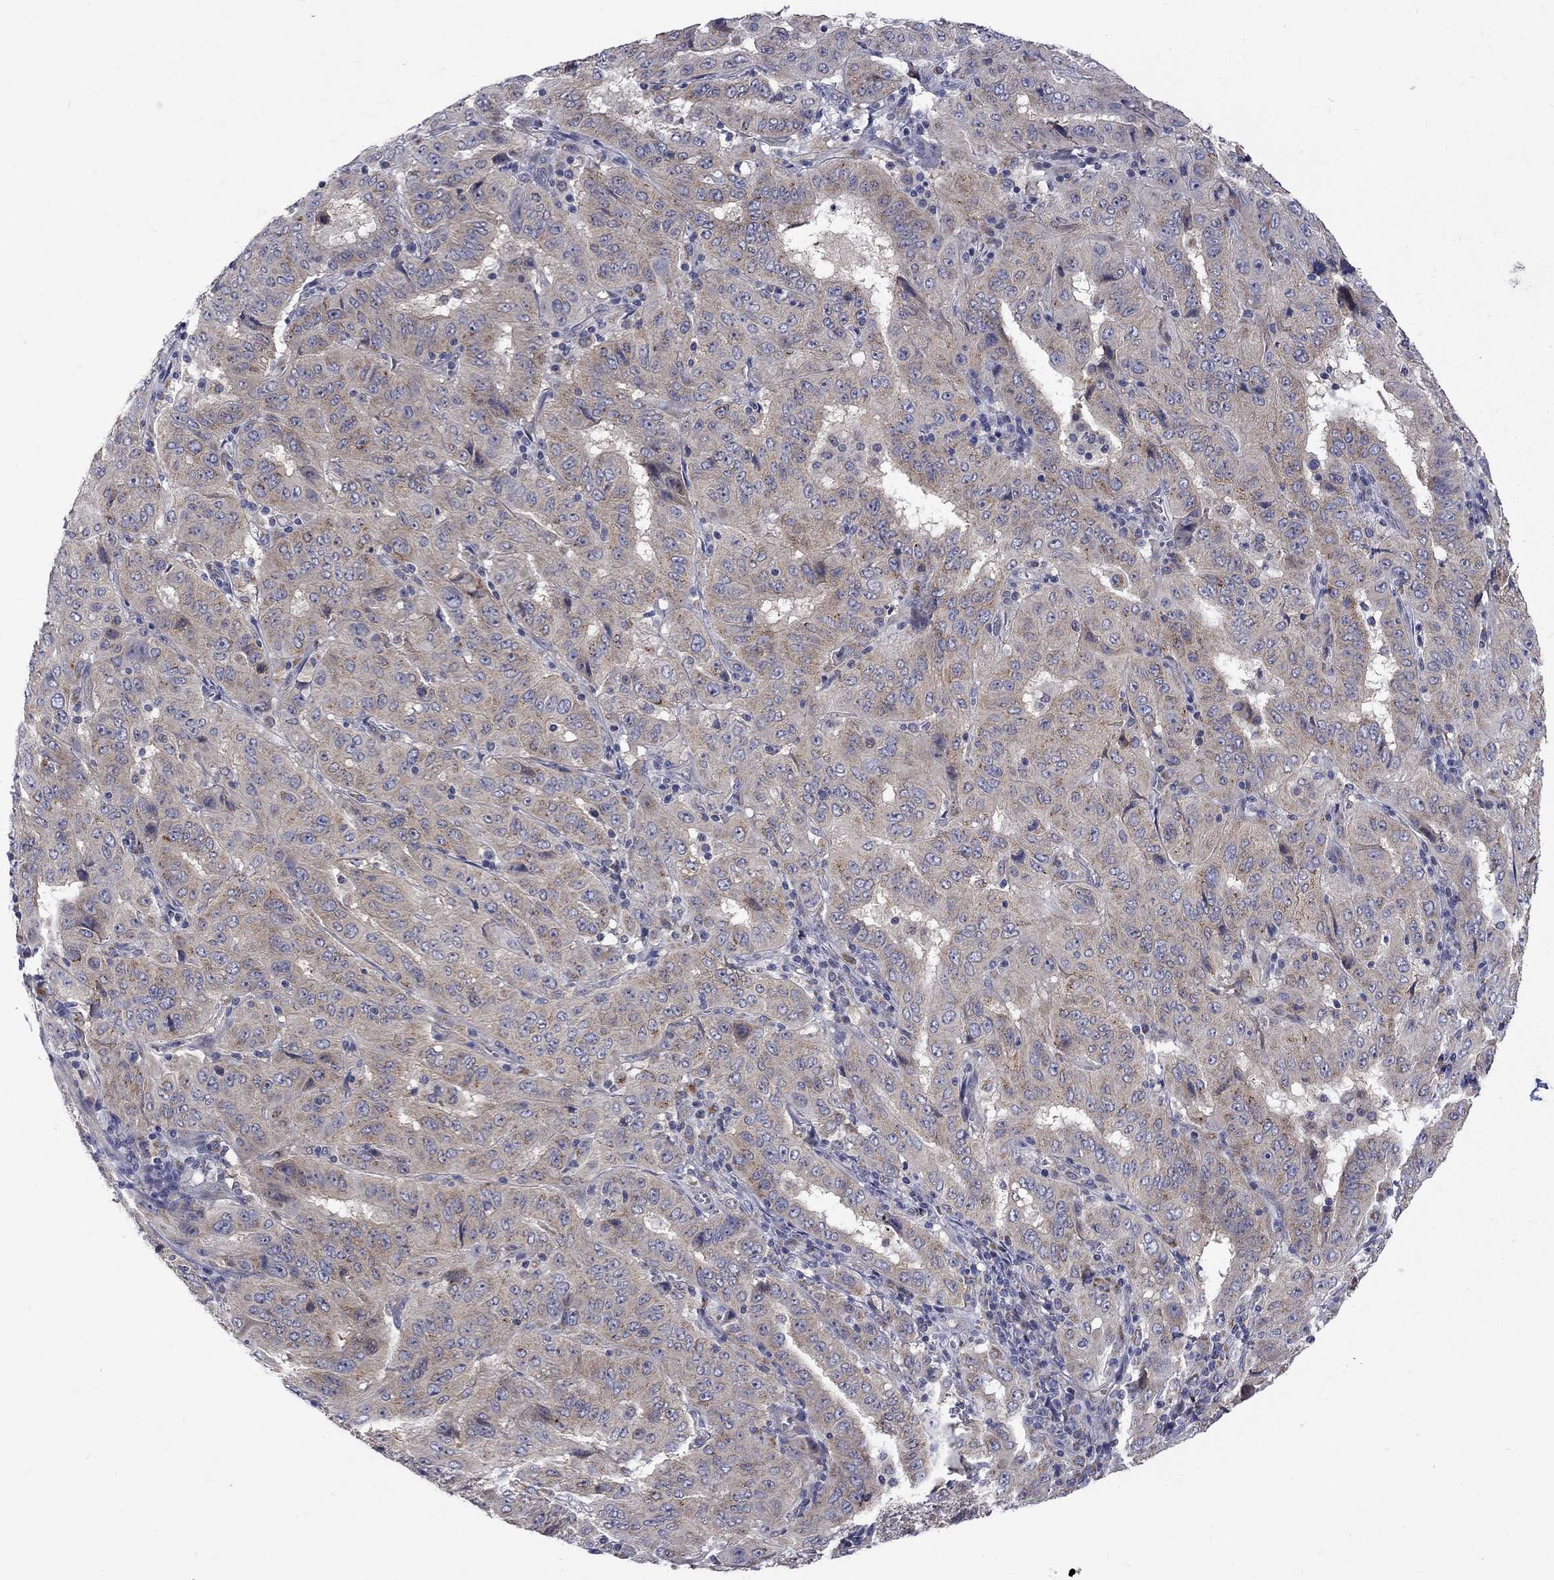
{"staining": {"intensity": "weak", "quantity": "25%-75%", "location": "cytoplasmic/membranous"}, "tissue": "pancreatic cancer", "cell_type": "Tumor cells", "image_type": "cancer", "snomed": [{"axis": "morphology", "description": "Adenocarcinoma, NOS"}, {"axis": "topography", "description": "Pancreas"}], "caption": "Pancreatic adenocarcinoma tissue exhibits weak cytoplasmic/membranous staining in about 25%-75% of tumor cells, visualized by immunohistochemistry.", "gene": "SH2B1", "patient": {"sex": "male", "age": 63}}